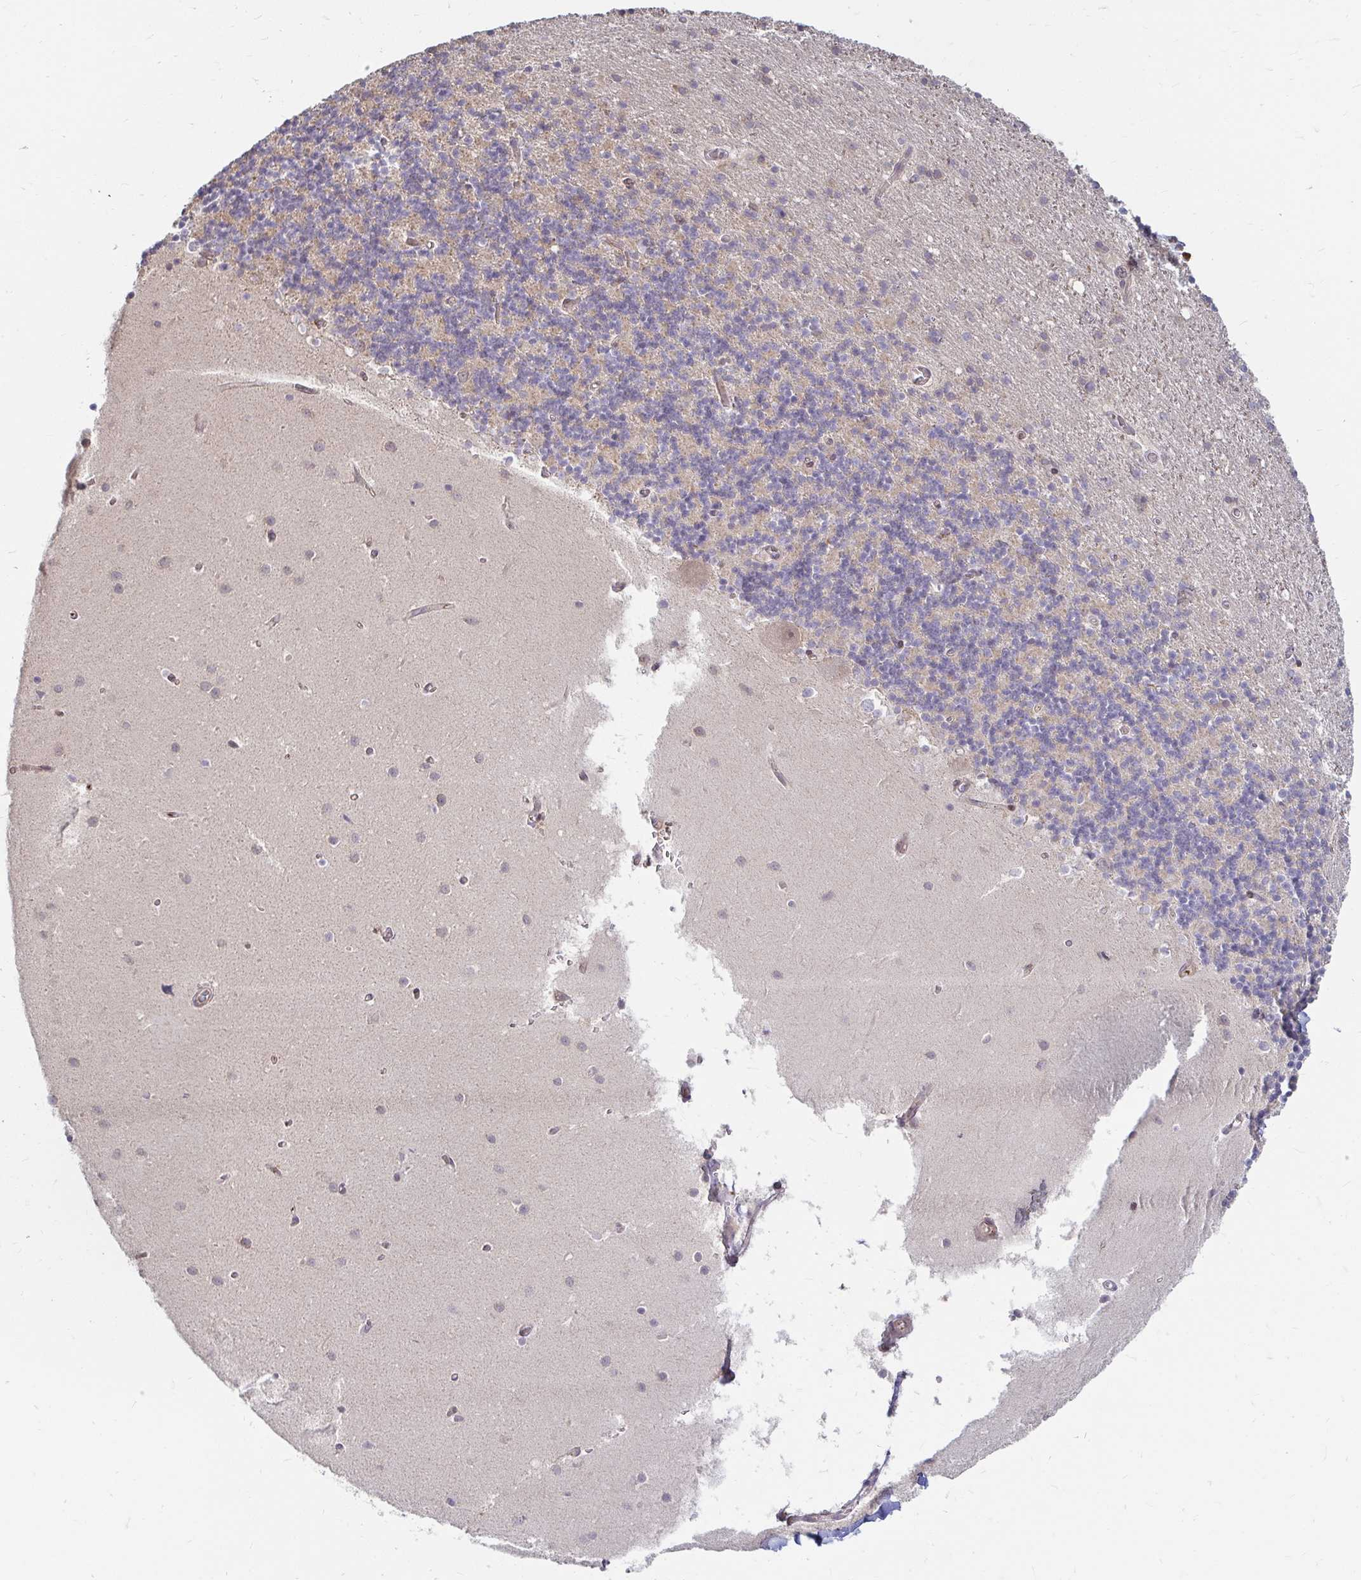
{"staining": {"intensity": "negative", "quantity": "none", "location": "none"}, "tissue": "cerebellum", "cell_type": "Cells in granular layer", "image_type": "normal", "snomed": [{"axis": "morphology", "description": "Normal tissue, NOS"}, {"axis": "topography", "description": "Cerebellum"}], "caption": "Cells in granular layer show no significant staining in benign cerebellum. (Brightfield microscopy of DAB immunohistochemistry (IHC) at high magnification).", "gene": "CAST", "patient": {"sex": "male", "age": 54}}